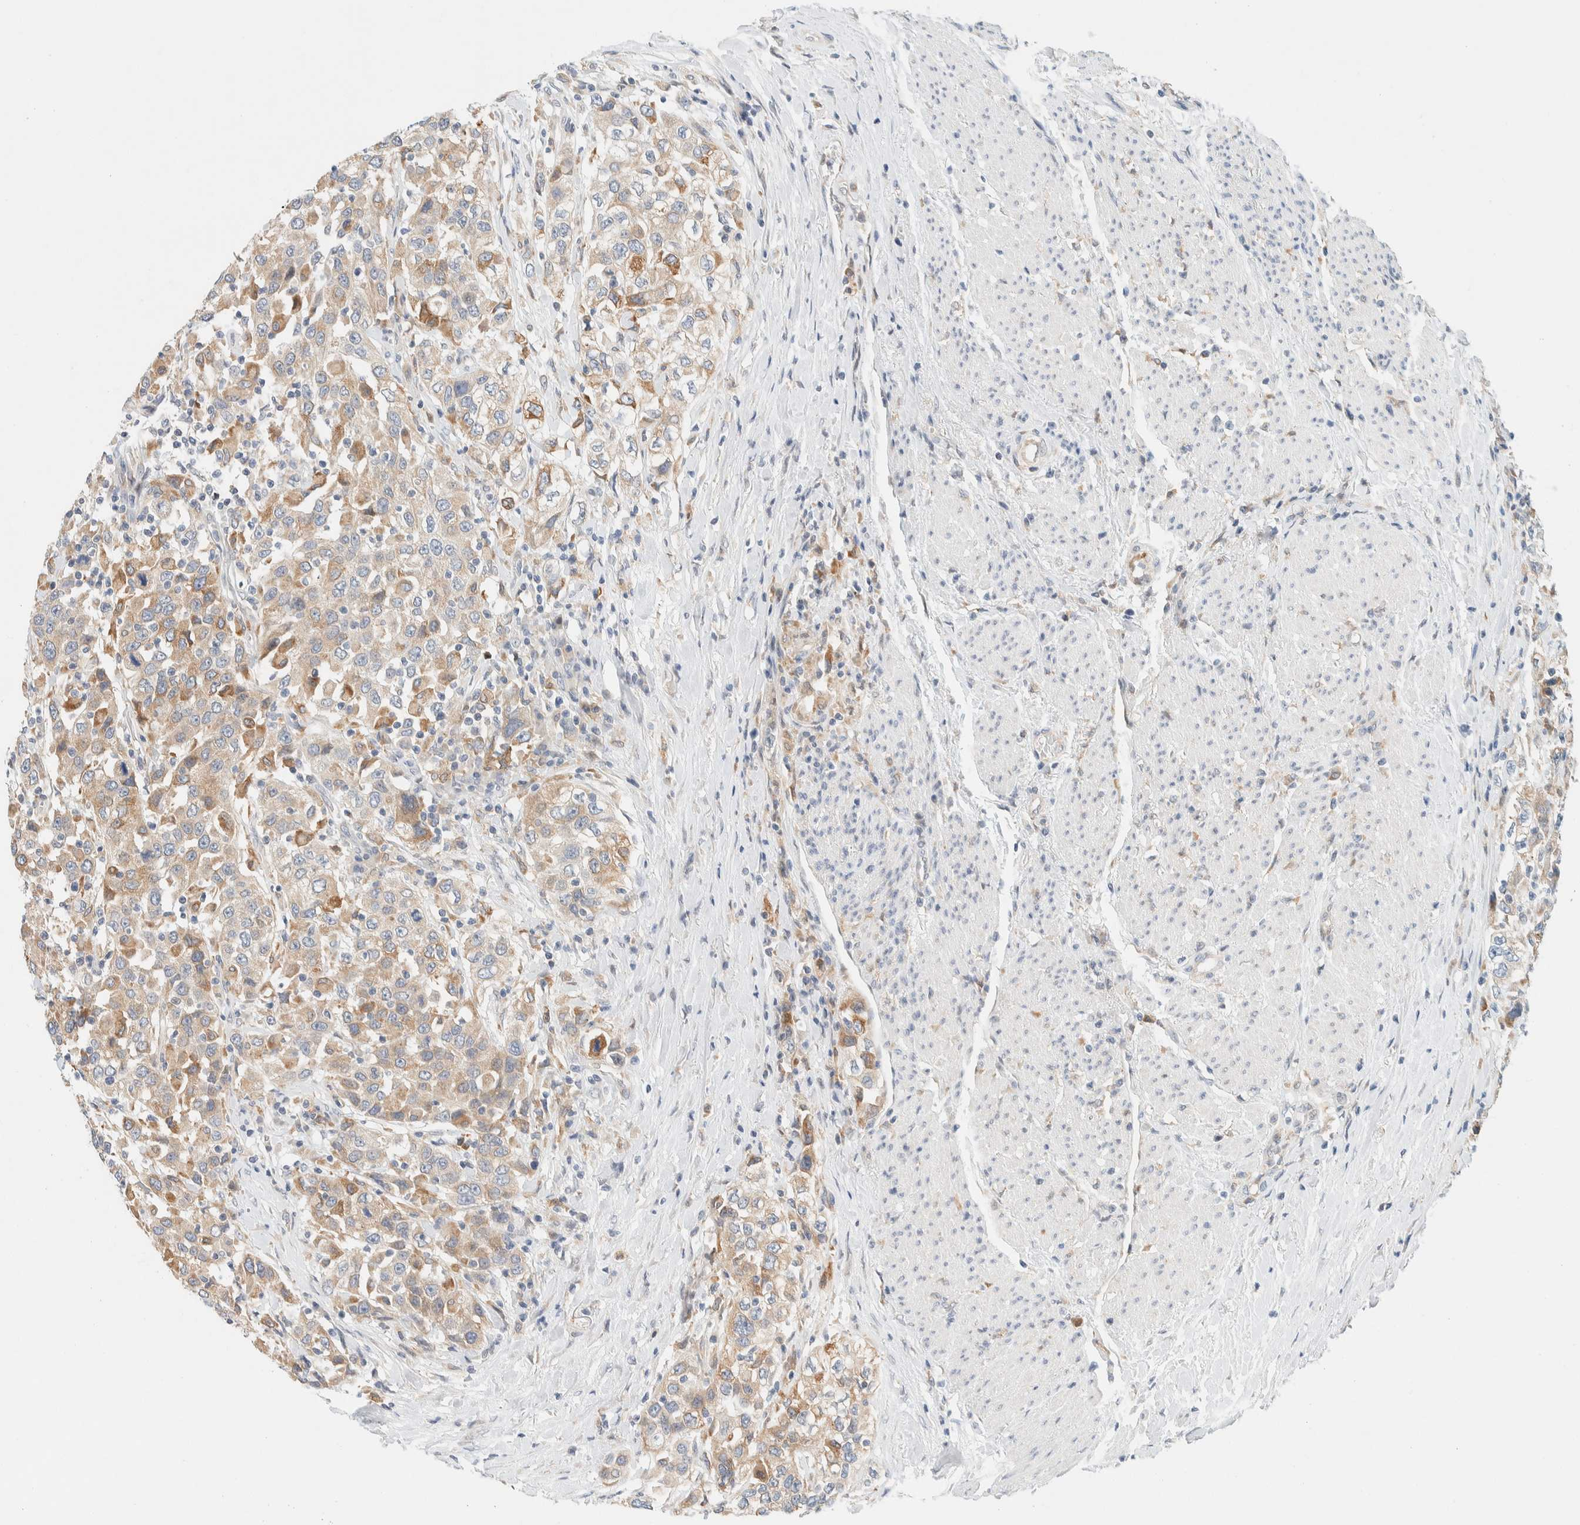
{"staining": {"intensity": "moderate", "quantity": ">75%", "location": "cytoplasmic/membranous"}, "tissue": "urothelial cancer", "cell_type": "Tumor cells", "image_type": "cancer", "snomed": [{"axis": "morphology", "description": "Urothelial carcinoma, High grade"}, {"axis": "topography", "description": "Urinary bladder"}], "caption": "Brown immunohistochemical staining in urothelial carcinoma (high-grade) exhibits moderate cytoplasmic/membranous expression in approximately >75% of tumor cells. (Stains: DAB in brown, nuclei in blue, Microscopy: brightfield microscopy at high magnification).", "gene": "SUMF2", "patient": {"sex": "female", "age": 80}}